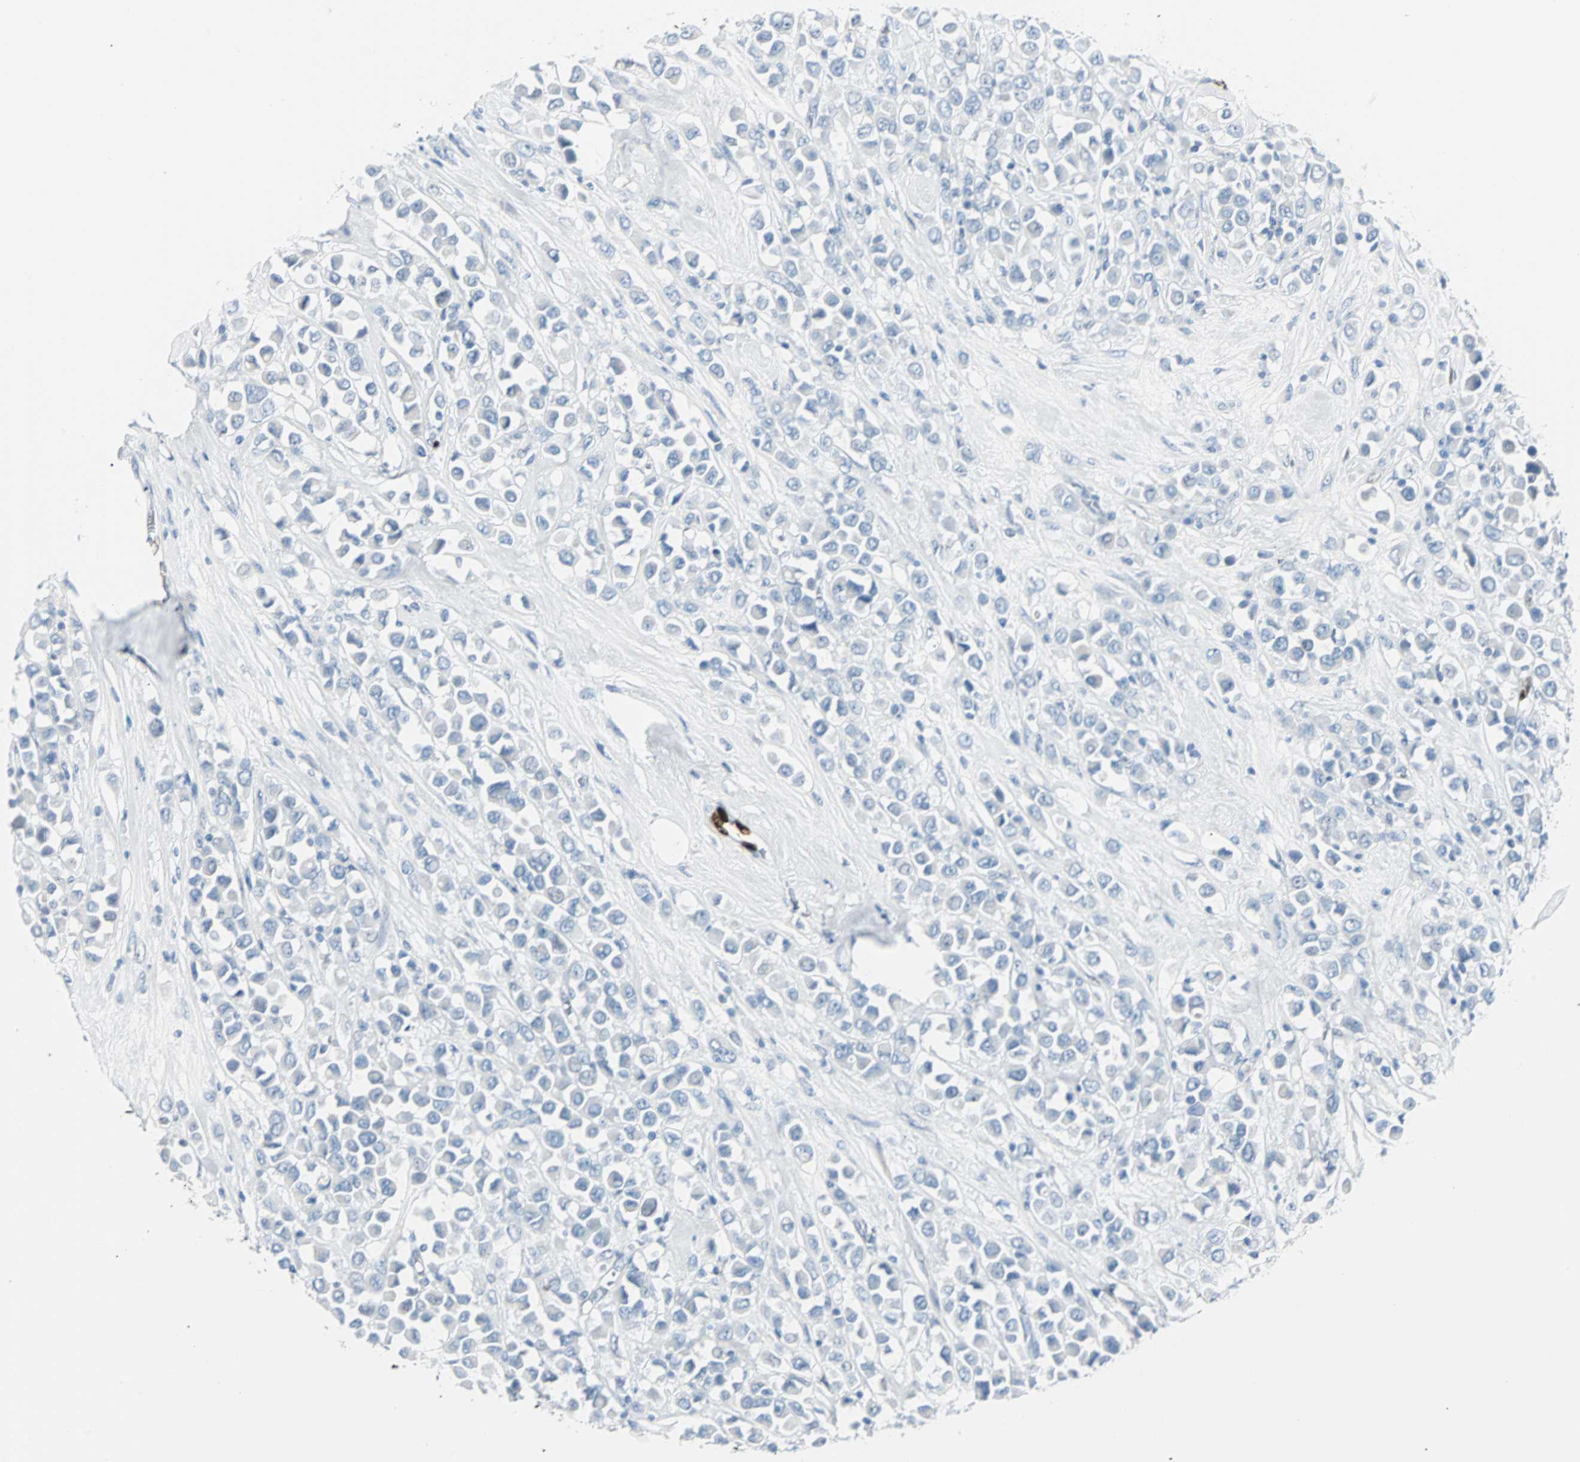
{"staining": {"intensity": "negative", "quantity": "none", "location": "none"}, "tissue": "breast cancer", "cell_type": "Tumor cells", "image_type": "cancer", "snomed": [{"axis": "morphology", "description": "Duct carcinoma"}, {"axis": "topography", "description": "Breast"}], "caption": "Immunohistochemistry (IHC) histopathology image of human breast cancer stained for a protein (brown), which shows no staining in tumor cells.", "gene": "IL33", "patient": {"sex": "female", "age": 61}}